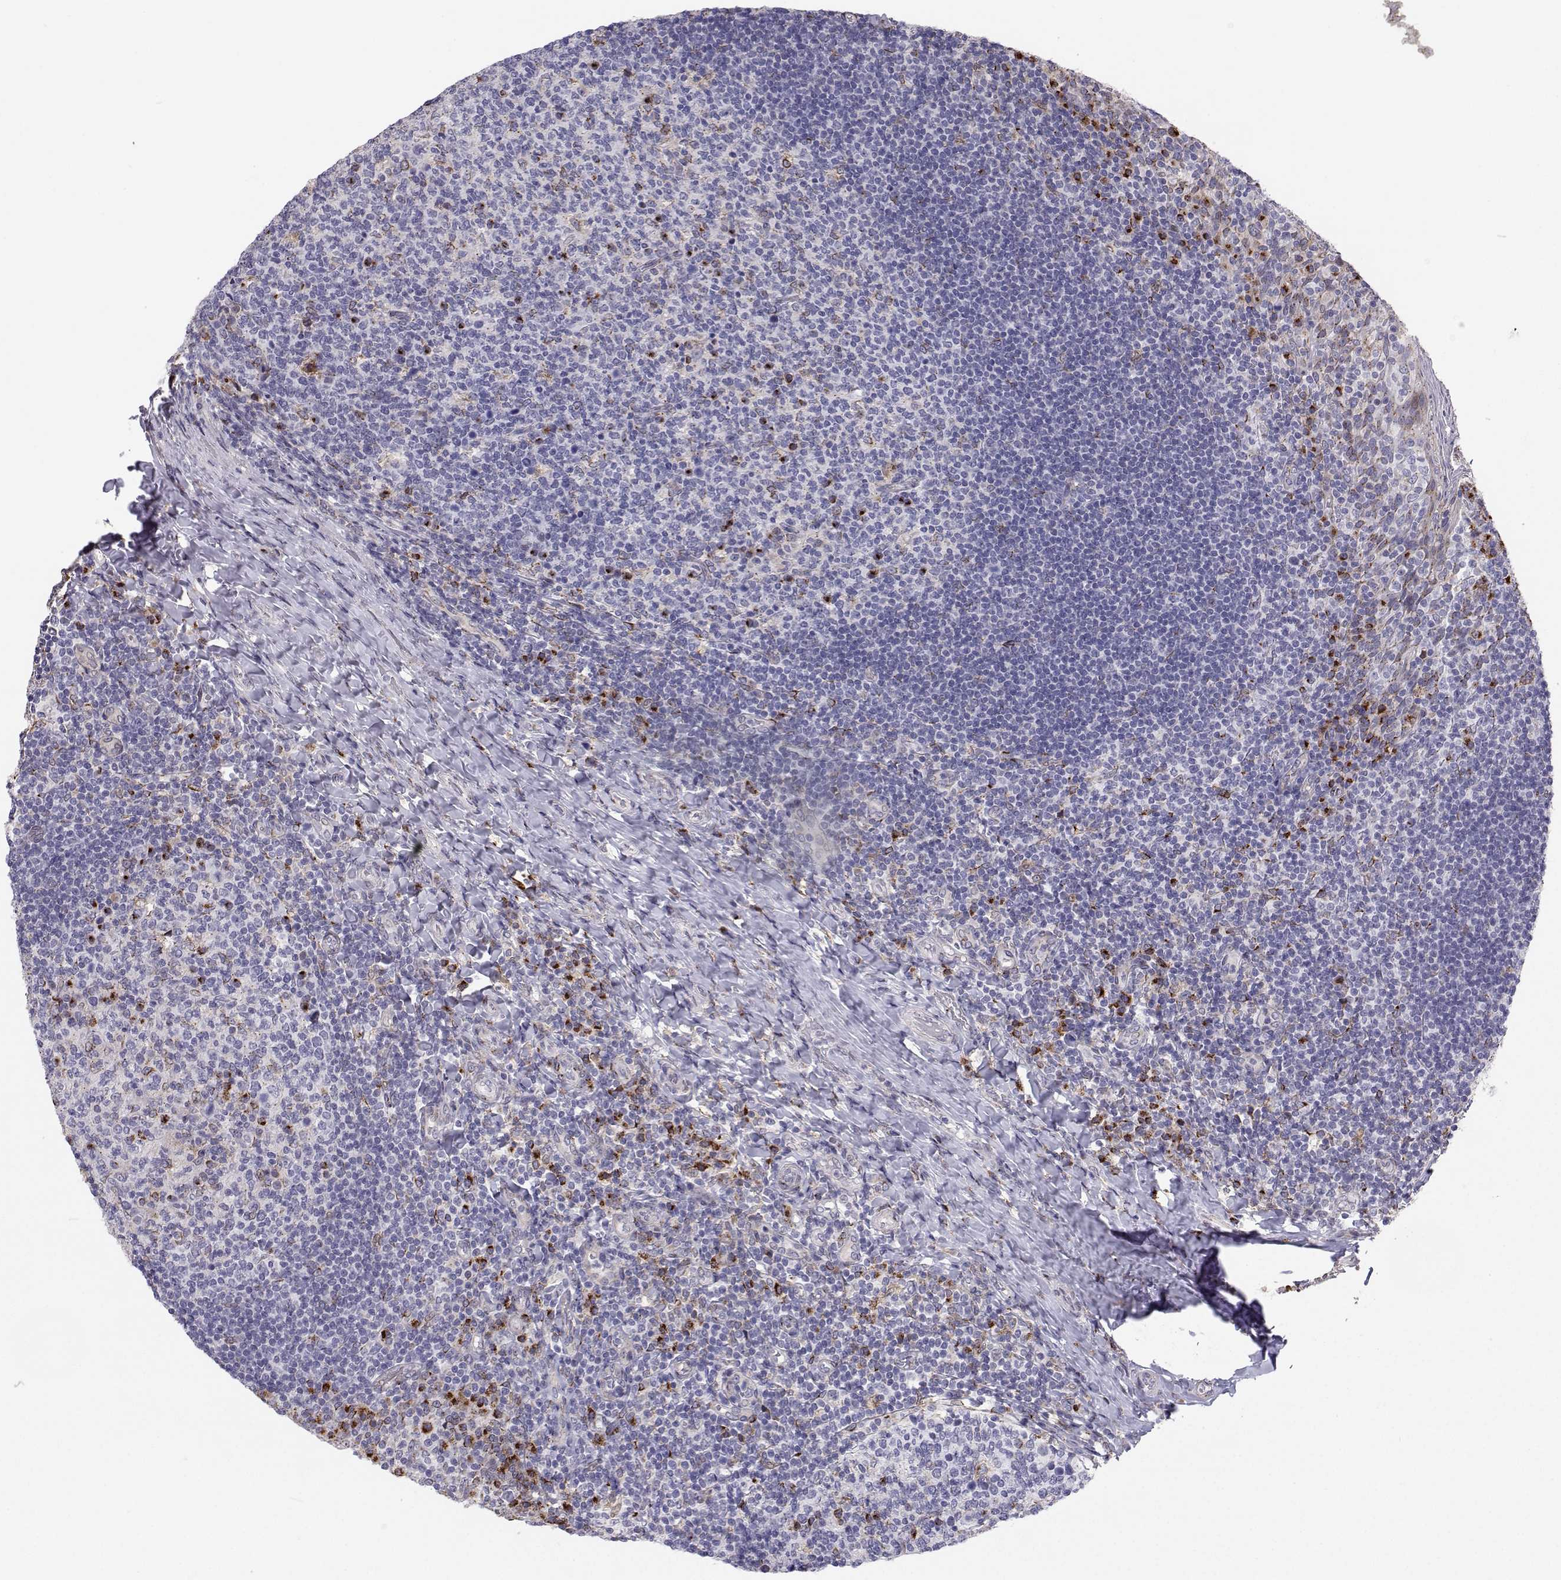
{"staining": {"intensity": "negative", "quantity": "none", "location": "none"}, "tissue": "tonsil", "cell_type": "Germinal center cells", "image_type": "normal", "snomed": [{"axis": "morphology", "description": "Normal tissue, NOS"}, {"axis": "topography", "description": "Tonsil"}], "caption": "Germinal center cells show no significant protein expression in normal tonsil. (IHC, brightfield microscopy, high magnification).", "gene": "STARD13", "patient": {"sex": "female", "age": 10}}